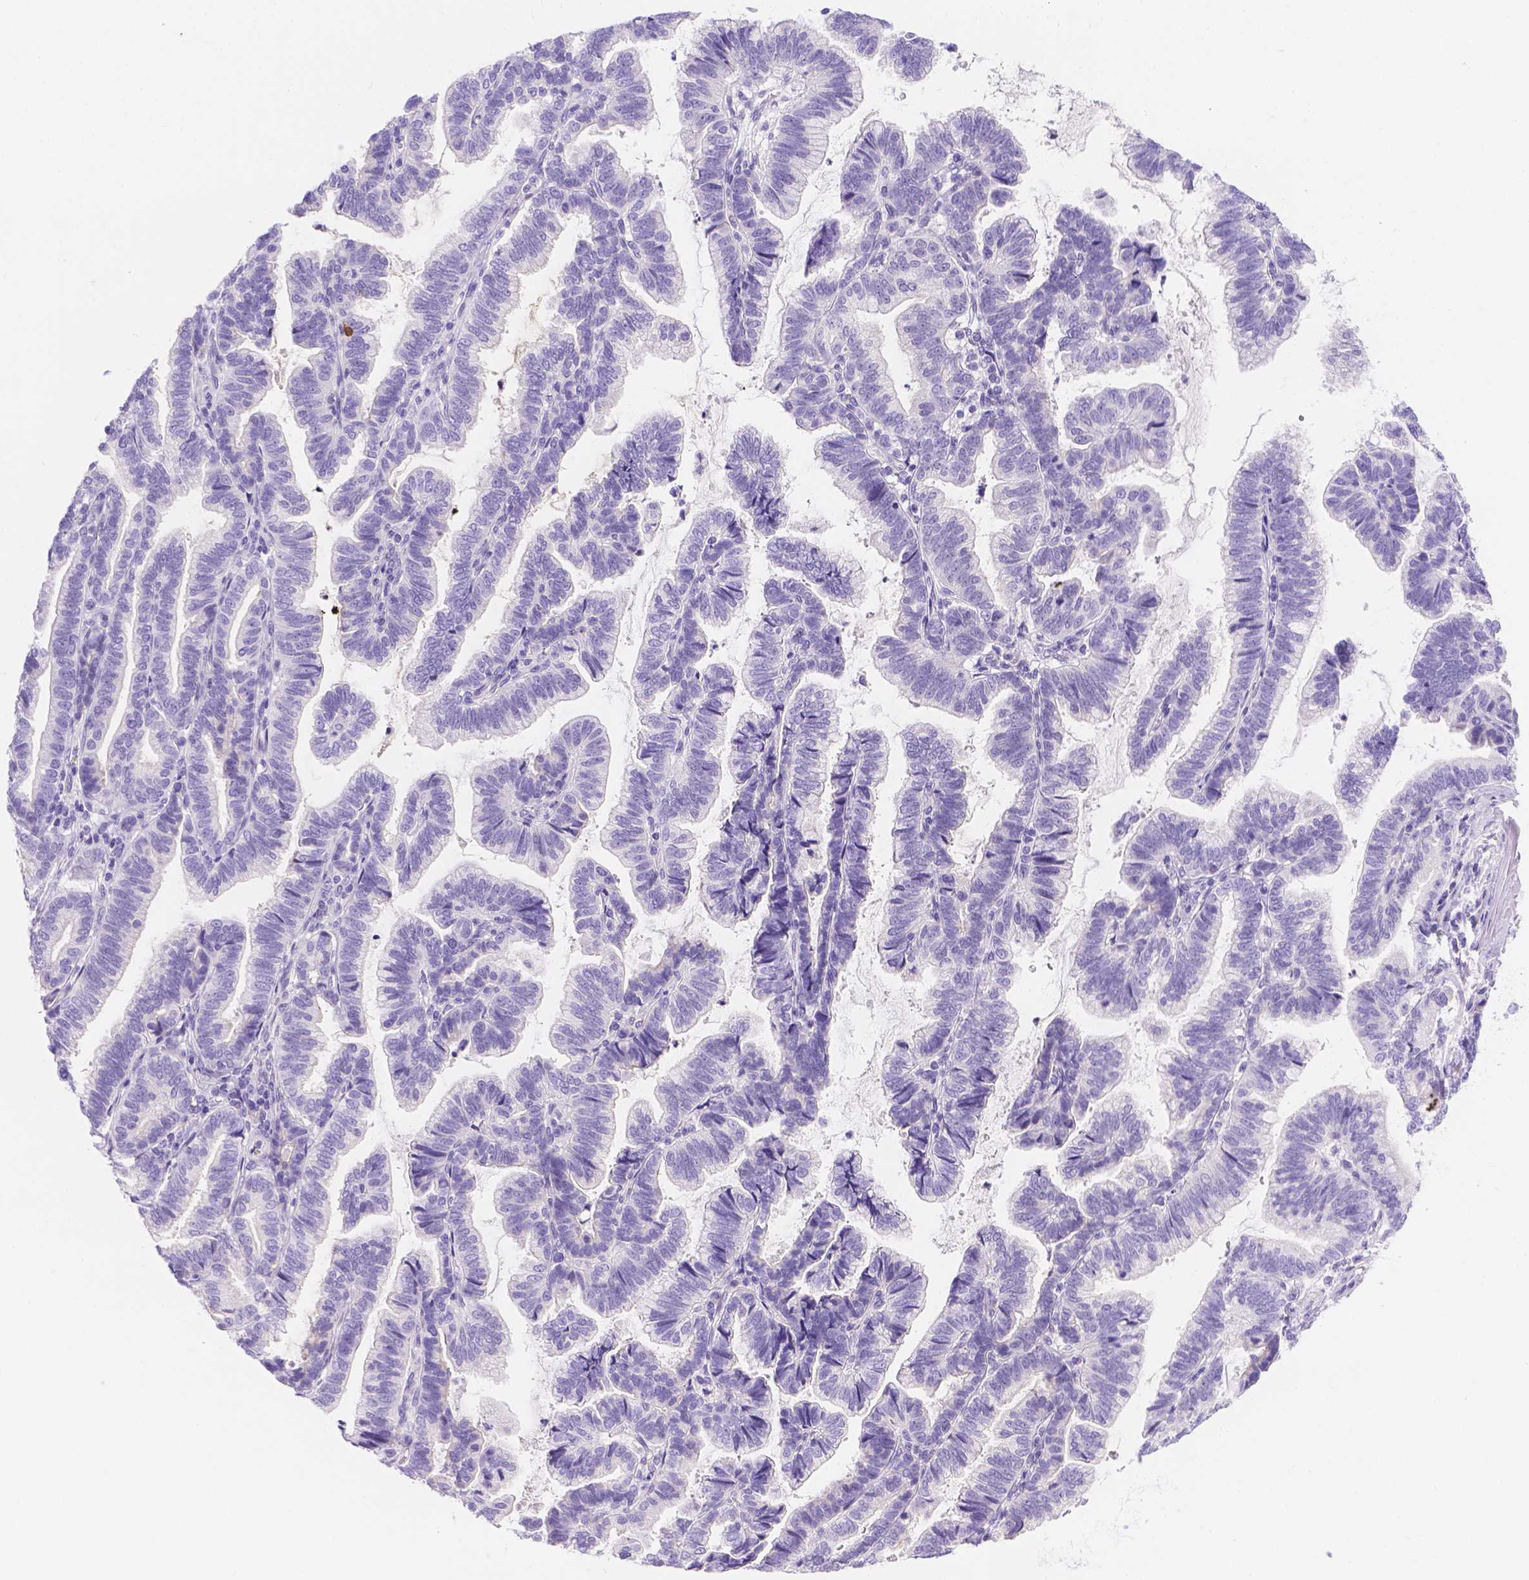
{"staining": {"intensity": "negative", "quantity": "none", "location": "none"}, "tissue": "stomach cancer", "cell_type": "Tumor cells", "image_type": "cancer", "snomed": [{"axis": "morphology", "description": "Adenocarcinoma, NOS"}, {"axis": "topography", "description": "Stomach"}], "caption": "The image shows no staining of tumor cells in stomach cancer (adenocarcinoma).", "gene": "MLN", "patient": {"sex": "male", "age": 83}}